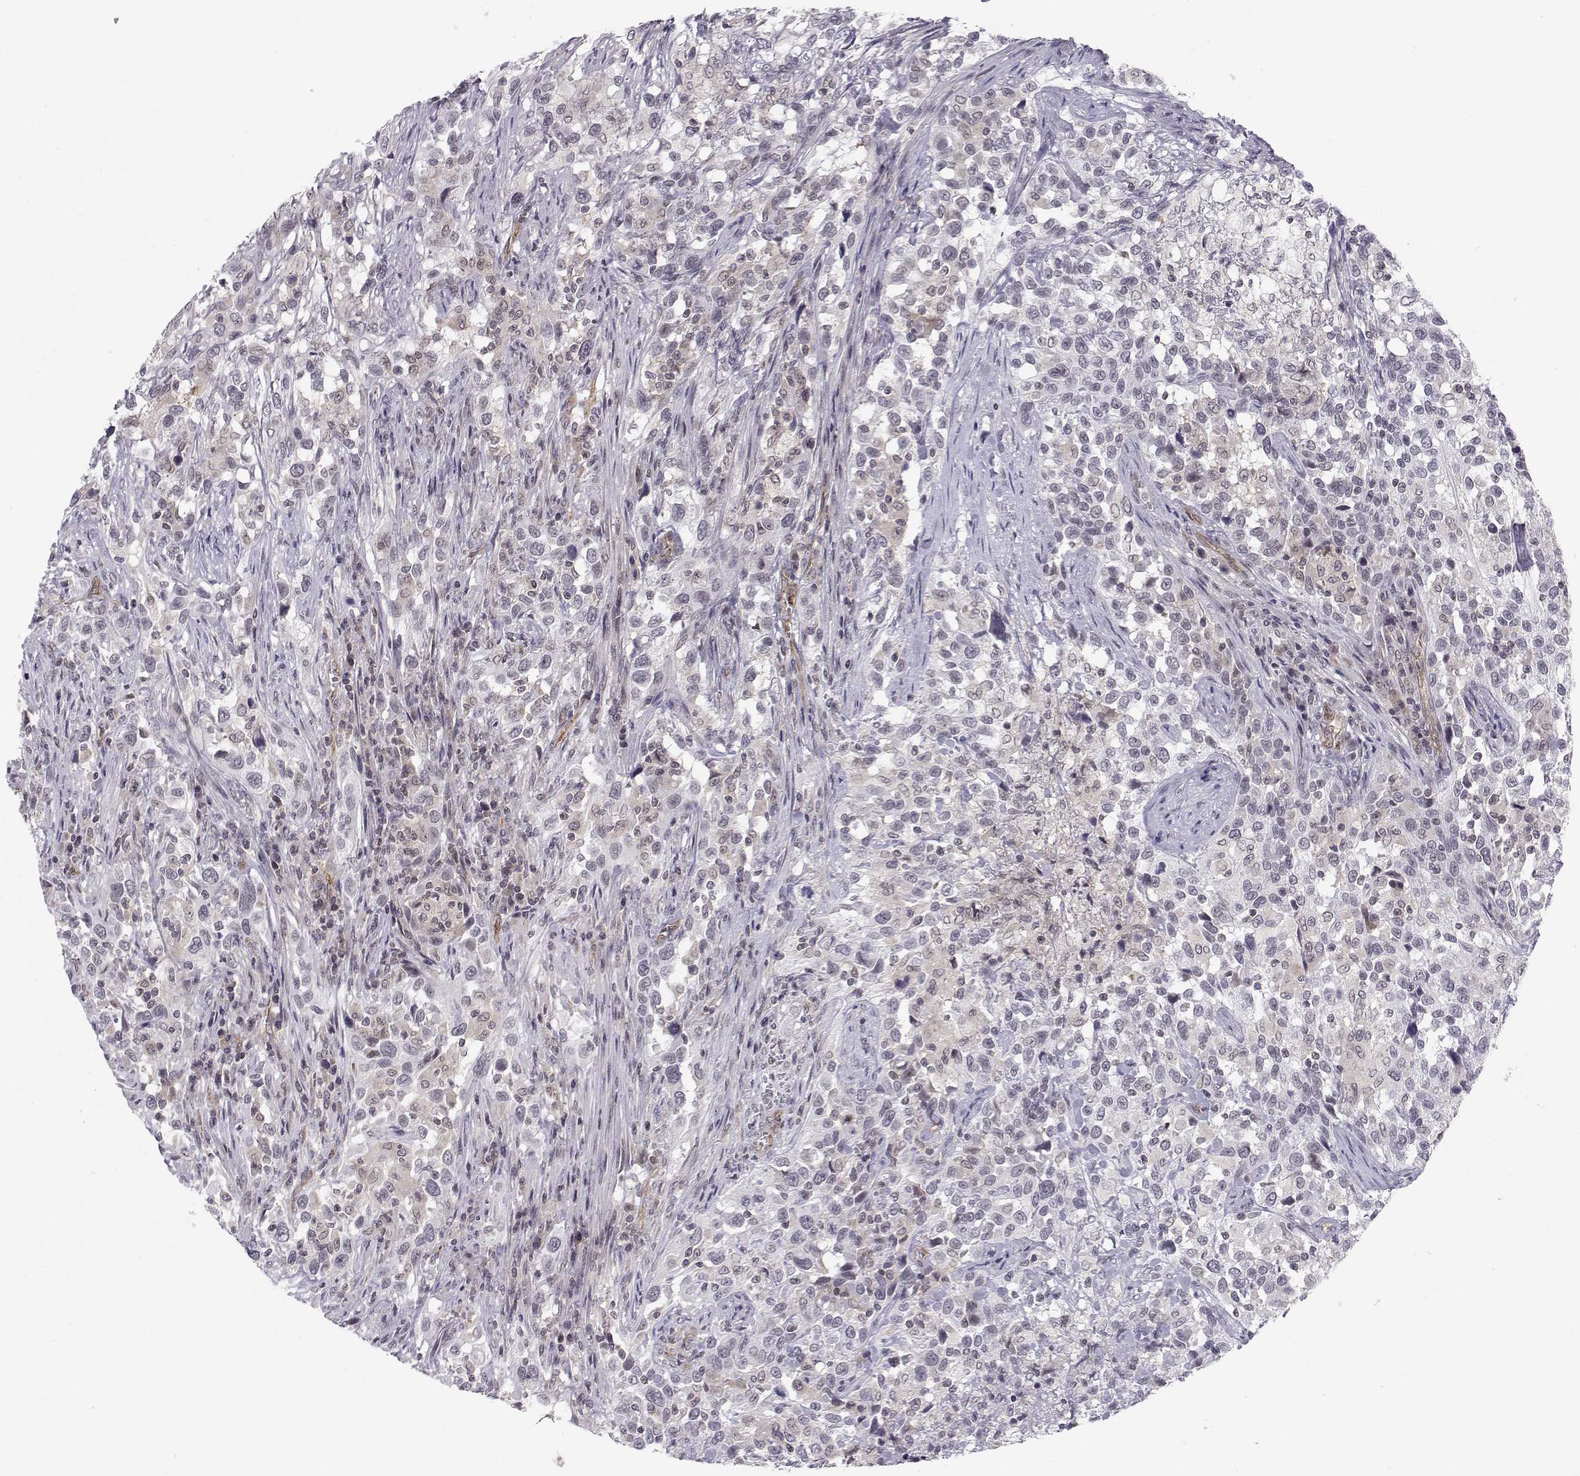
{"staining": {"intensity": "negative", "quantity": "none", "location": "none"}, "tissue": "urothelial cancer", "cell_type": "Tumor cells", "image_type": "cancer", "snomed": [{"axis": "morphology", "description": "Urothelial carcinoma, NOS"}, {"axis": "morphology", "description": "Urothelial carcinoma, High grade"}, {"axis": "topography", "description": "Urinary bladder"}], "caption": "Urothelial cancer stained for a protein using IHC exhibits no expression tumor cells.", "gene": "KIF13B", "patient": {"sex": "female", "age": 64}}